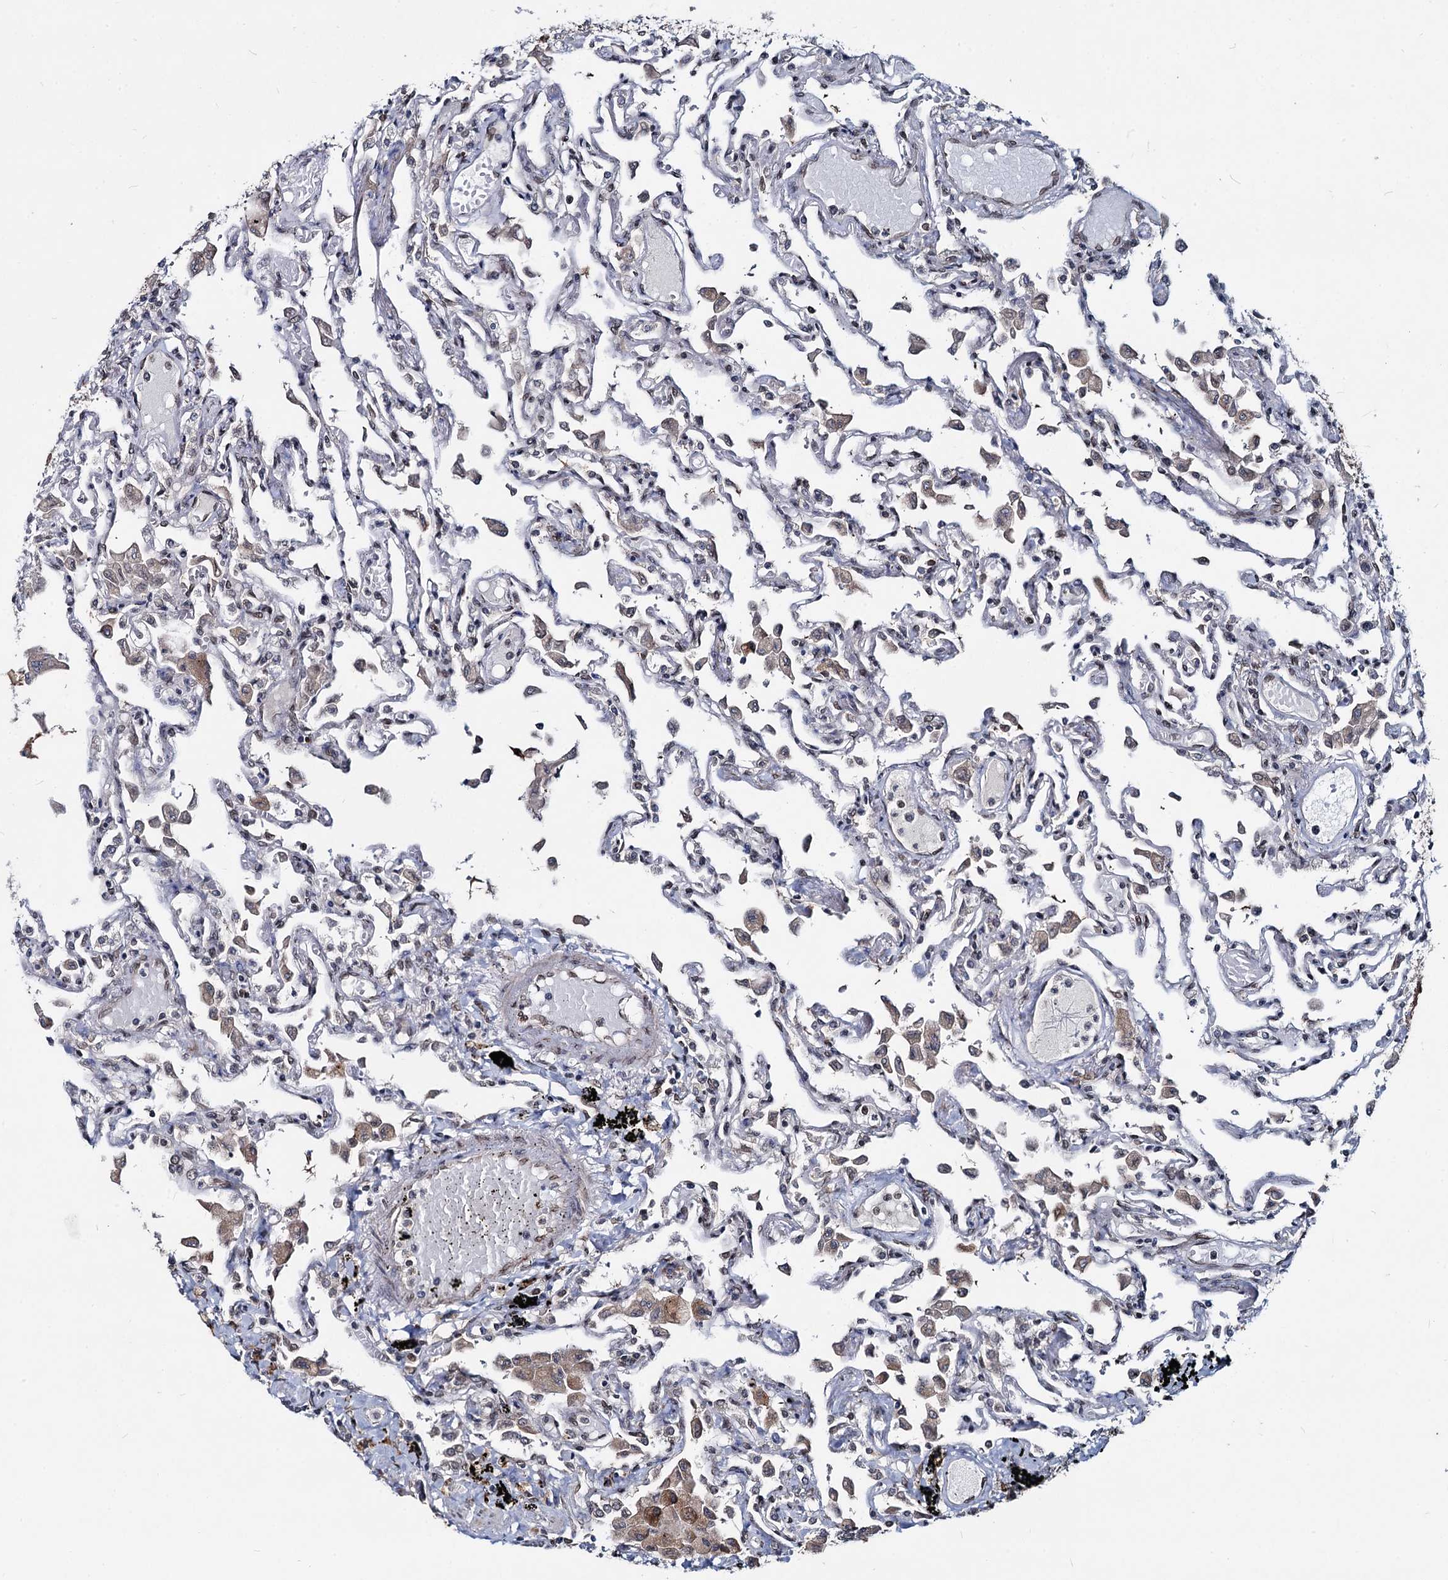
{"staining": {"intensity": "moderate", "quantity": "<25%", "location": "nuclear"}, "tissue": "lung", "cell_type": "Alveolar cells", "image_type": "normal", "snomed": [{"axis": "morphology", "description": "Normal tissue, NOS"}, {"axis": "topography", "description": "Bronchus"}, {"axis": "topography", "description": "Lung"}], "caption": "An image of lung stained for a protein exhibits moderate nuclear brown staining in alveolar cells. (DAB (3,3'-diaminobenzidine) IHC with brightfield microscopy, high magnification).", "gene": "RNF6", "patient": {"sex": "female", "age": 49}}